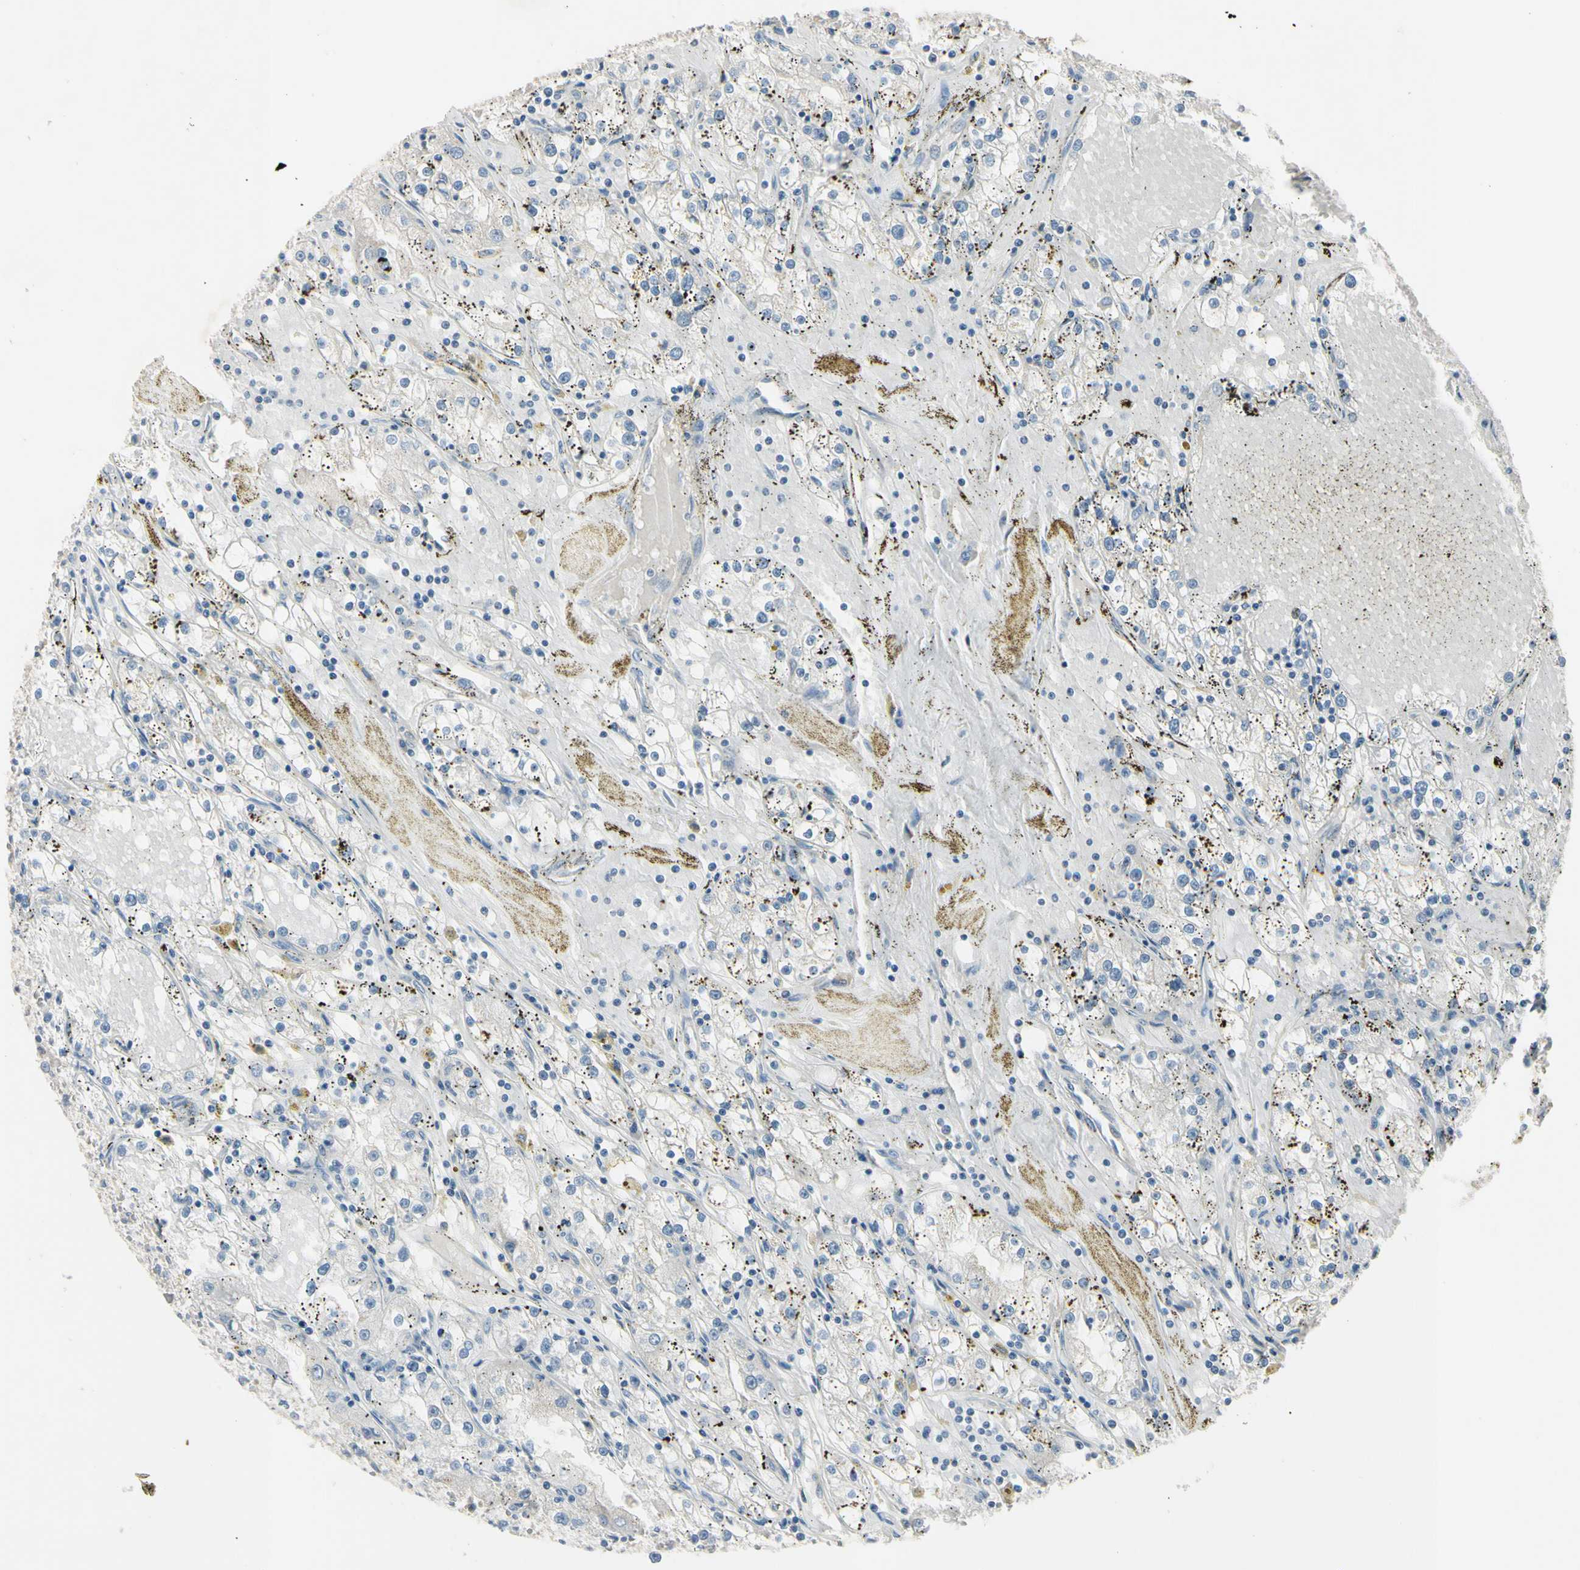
{"staining": {"intensity": "negative", "quantity": "none", "location": "none"}, "tissue": "renal cancer", "cell_type": "Tumor cells", "image_type": "cancer", "snomed": [{"axis": "morphology", "description": "Adenocarcinoma, NOS"}, {"axis": "topography", "description": "Kidney"}], "caption": "This is an IHC histopathology image of human adenocarcinoma (renal). There is no positivity in tumor cells.", "gene": "AATK", "patient": {"sex": "male", "age": 56}}